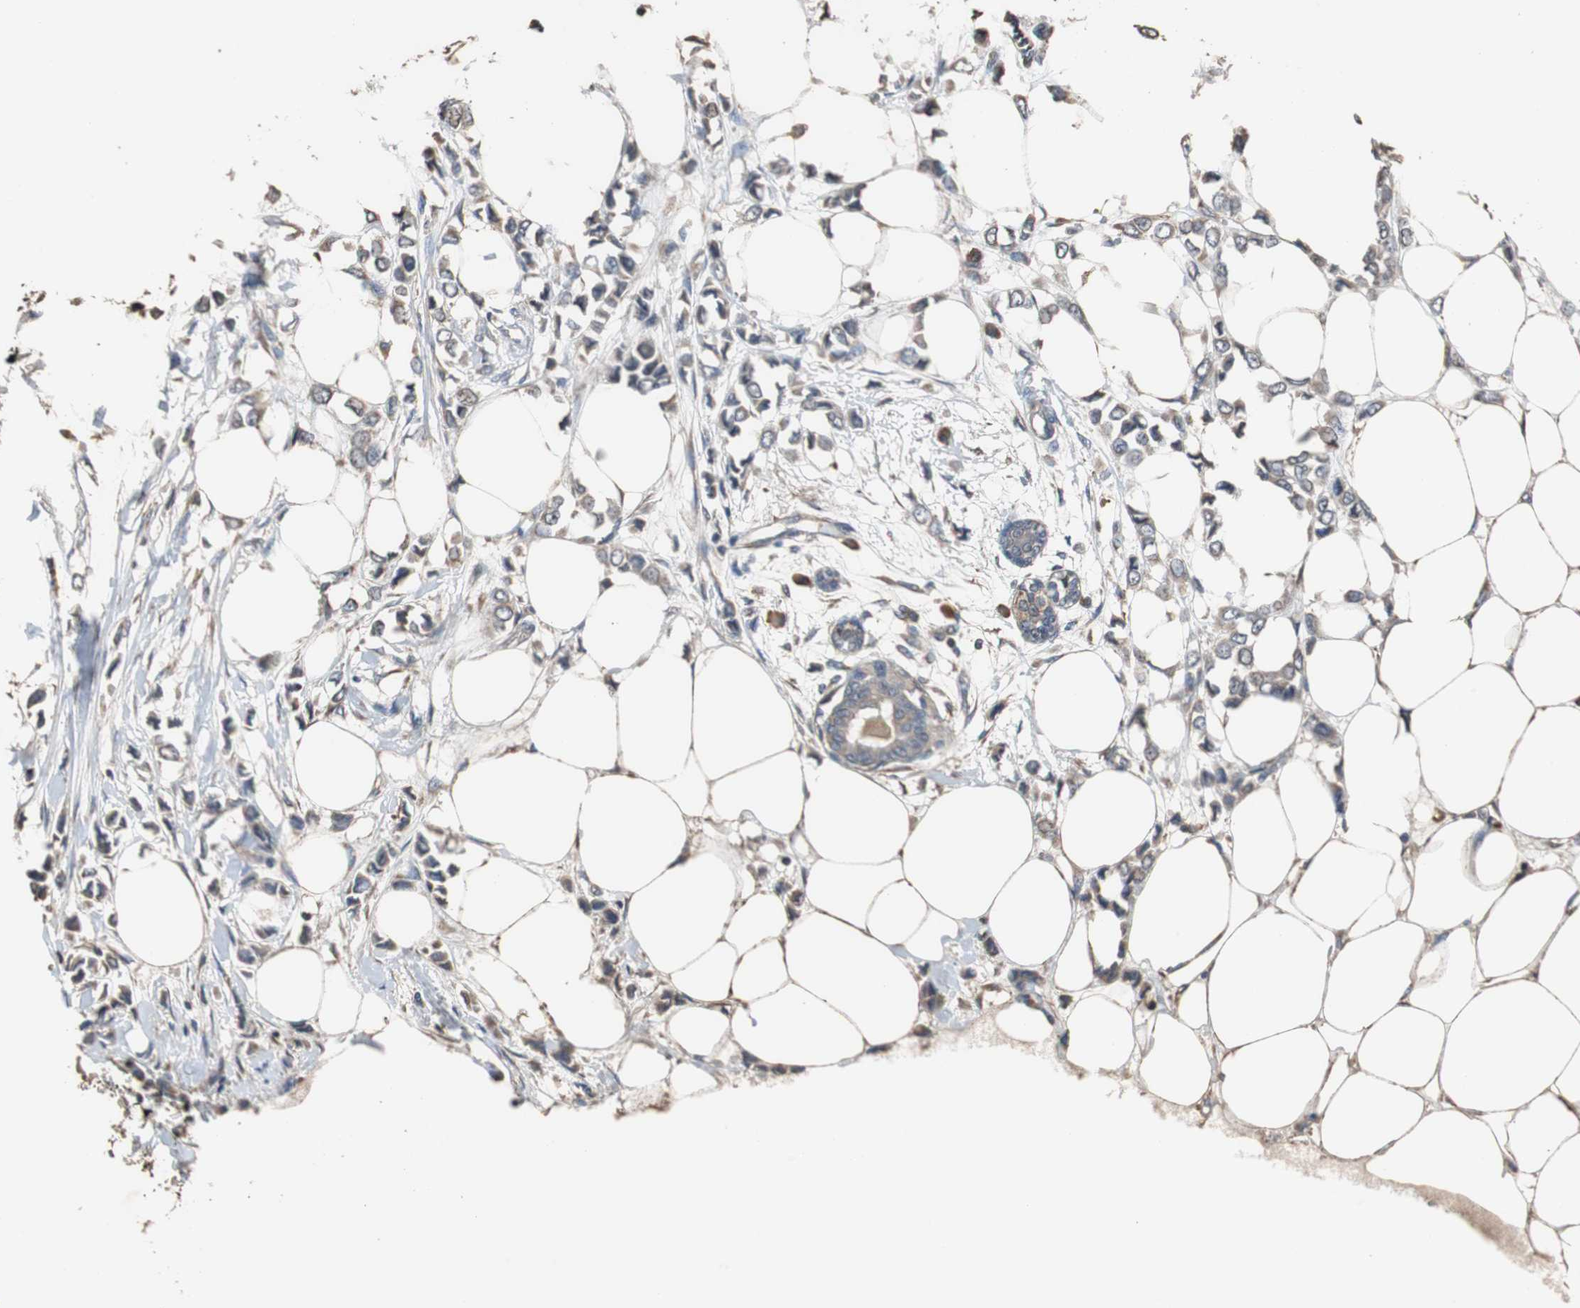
{"staining": {"intensity": "weak", "quantity": "<25%", "location": "cytoplasmic/membranous"}, "tissue": "breast cancer", "cell_type": "Tumor cells", "image_type": "cancer", "snomed": [{"axis": "morphology", "description": "Lobular carcinoma"}, {"axis": "topography", "description": "Breast"}], "caption": "The histopathology image demonstrates no significant positivity in tumor cells of breast cancer (lobular carcinoma).", "gene": "SCIMP", "patient": {"sex": "female", "age": 51}}